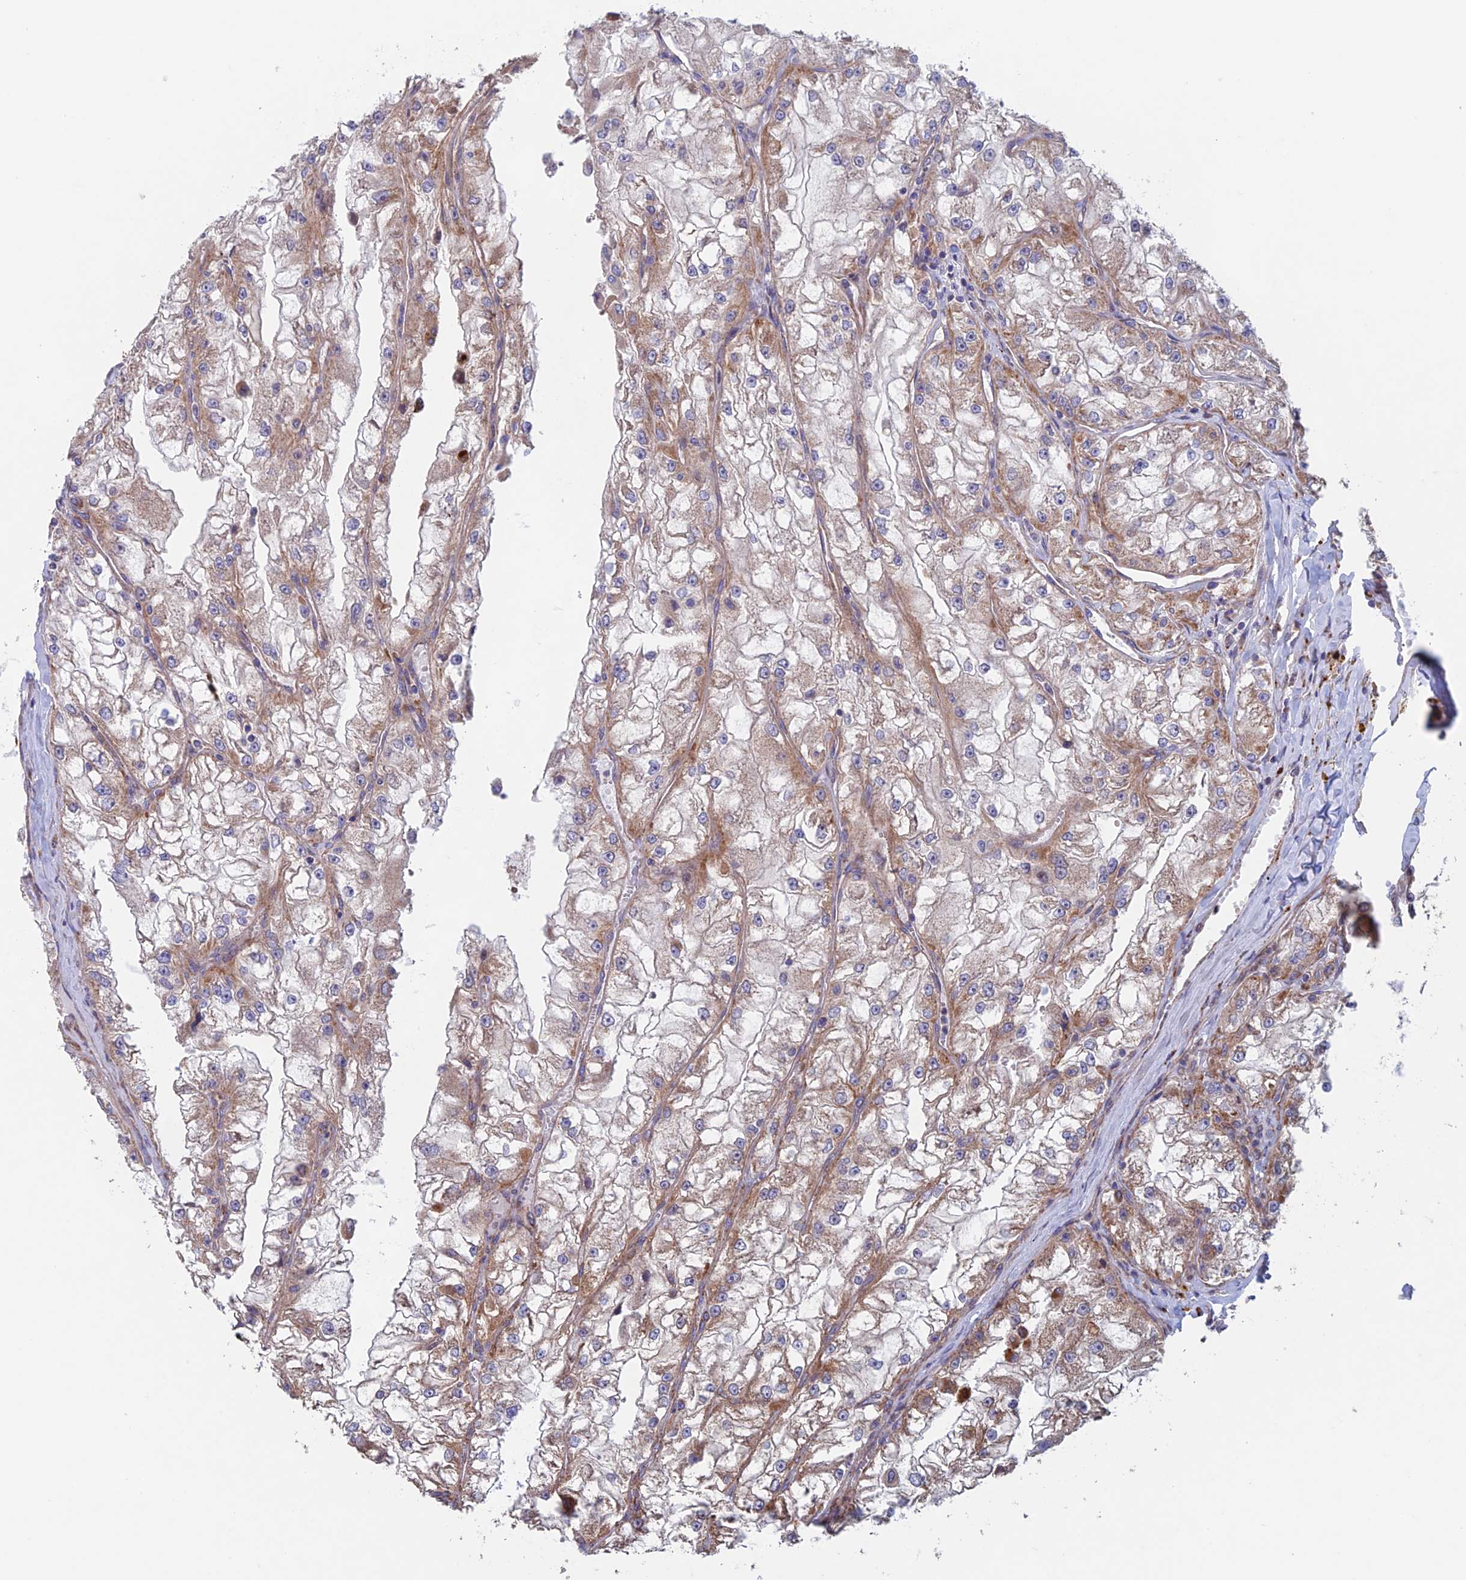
{"staining": {"intensity": "moderate", "quantity": "25%-75%", "location": "cytoplasmic/membranous"}, "tissue": "renal cancer", "cell_type": "Tumor cells", "image_type": "cancer", "snomed": [{"axis": "morphology", "description": "Adenocarcinoma, NOS"}, {"axis": "topography", "description": "Kidney"}], "caption": "About 25%-75% of tumor cells in renal cancer display moderate cytoplasmic/membranous protein expression as visualized by brown immunohistochemical staining.", "gene": "MRPL1", "patient": {"sex": "female", "age": 72}}